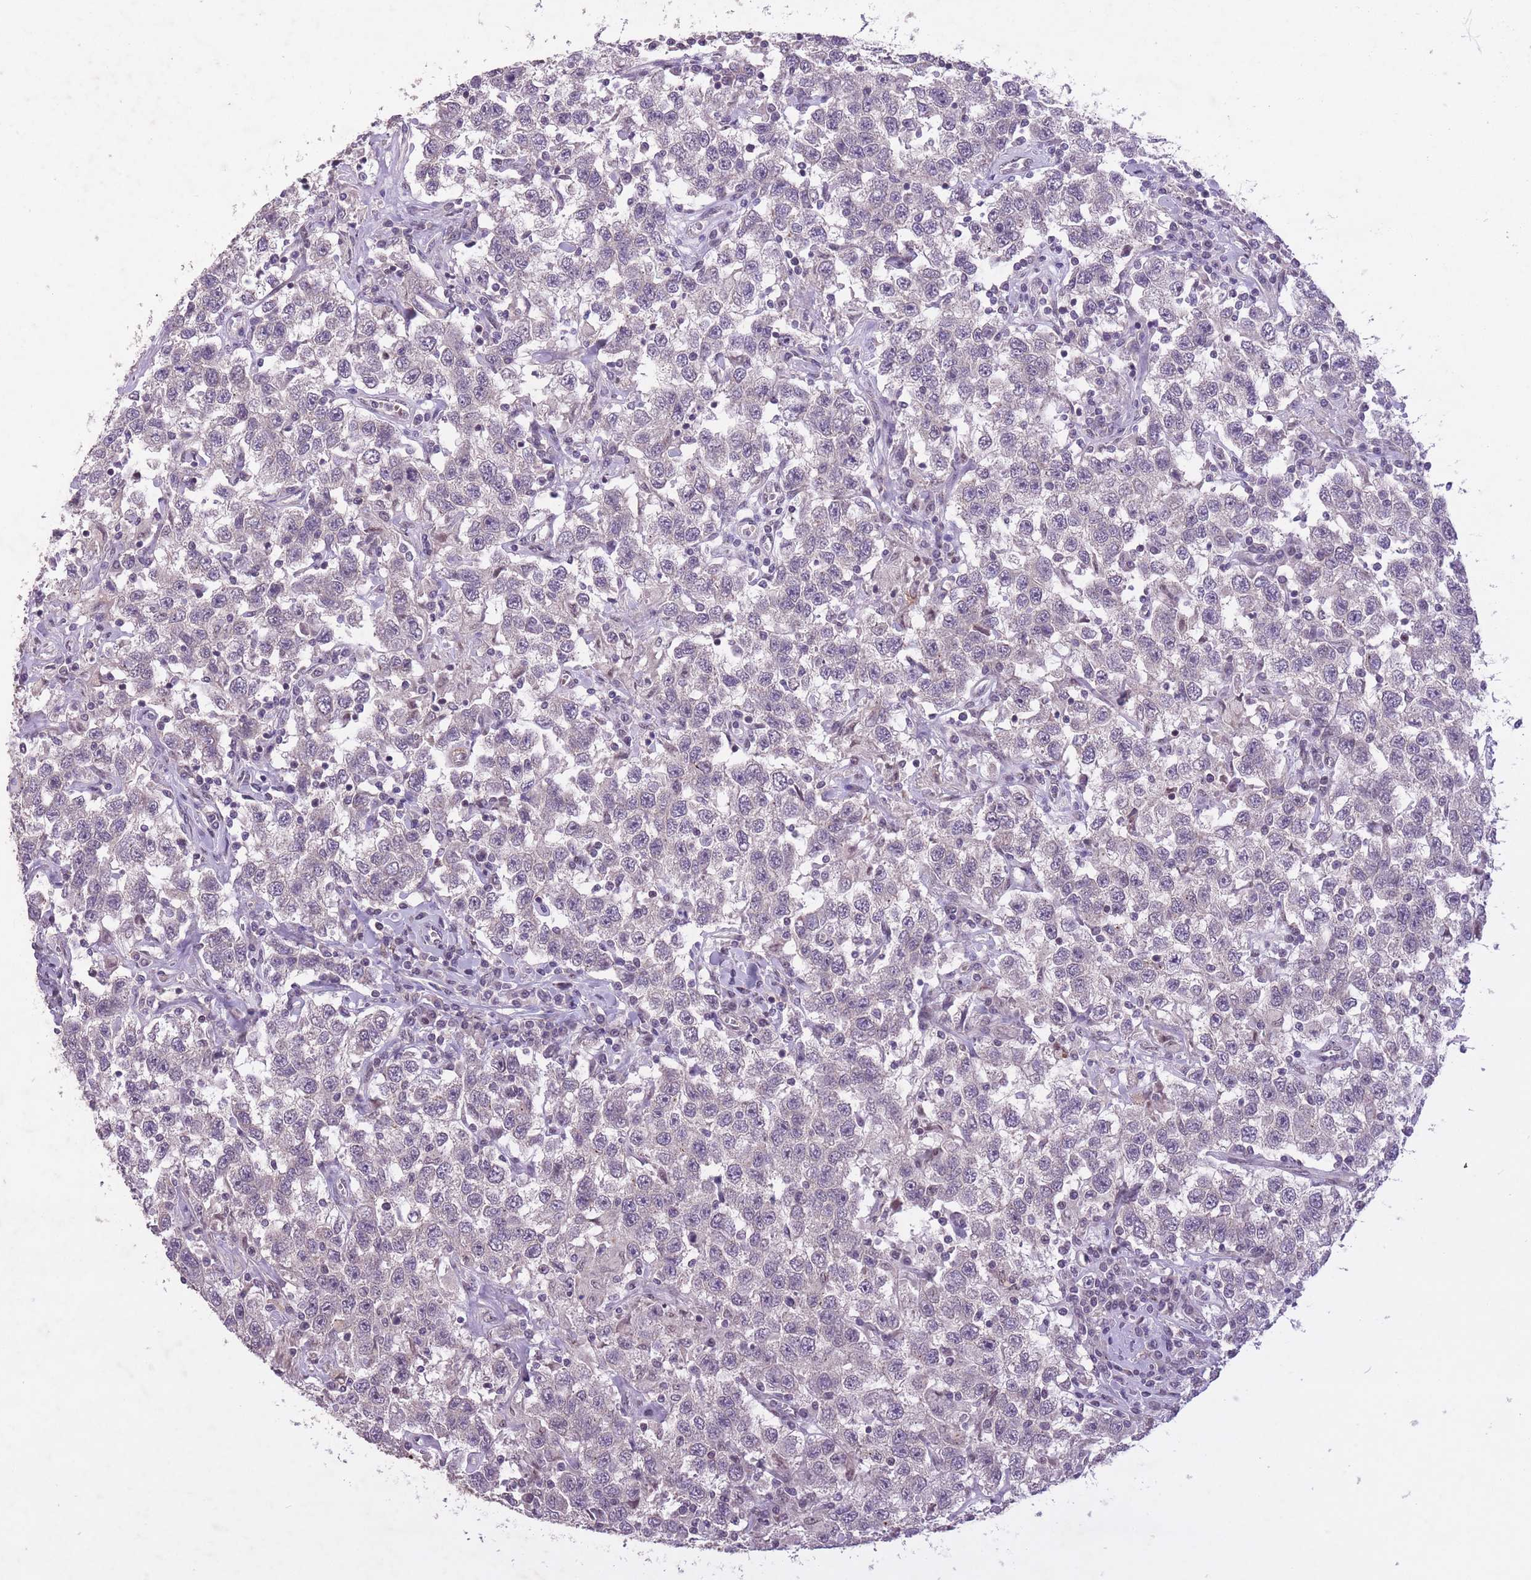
{"staining": {"intensity": "negative", "quantity": "none", "location": "none"}, "tissue": "testis cancer", "cell_type": "Tumor cells", "image_type": "cancer", "snomed": [{"axis": "morphology", "description": "Seminoma, NOS"}, {"axis": "topography", "description": "Testis"}], "caption": "Human testis seminoma stained for a protein using IHC demonstrates no expression in tumor cells.", "gene": "CBX6", "patient": {"sex": "male", "age": 41}}